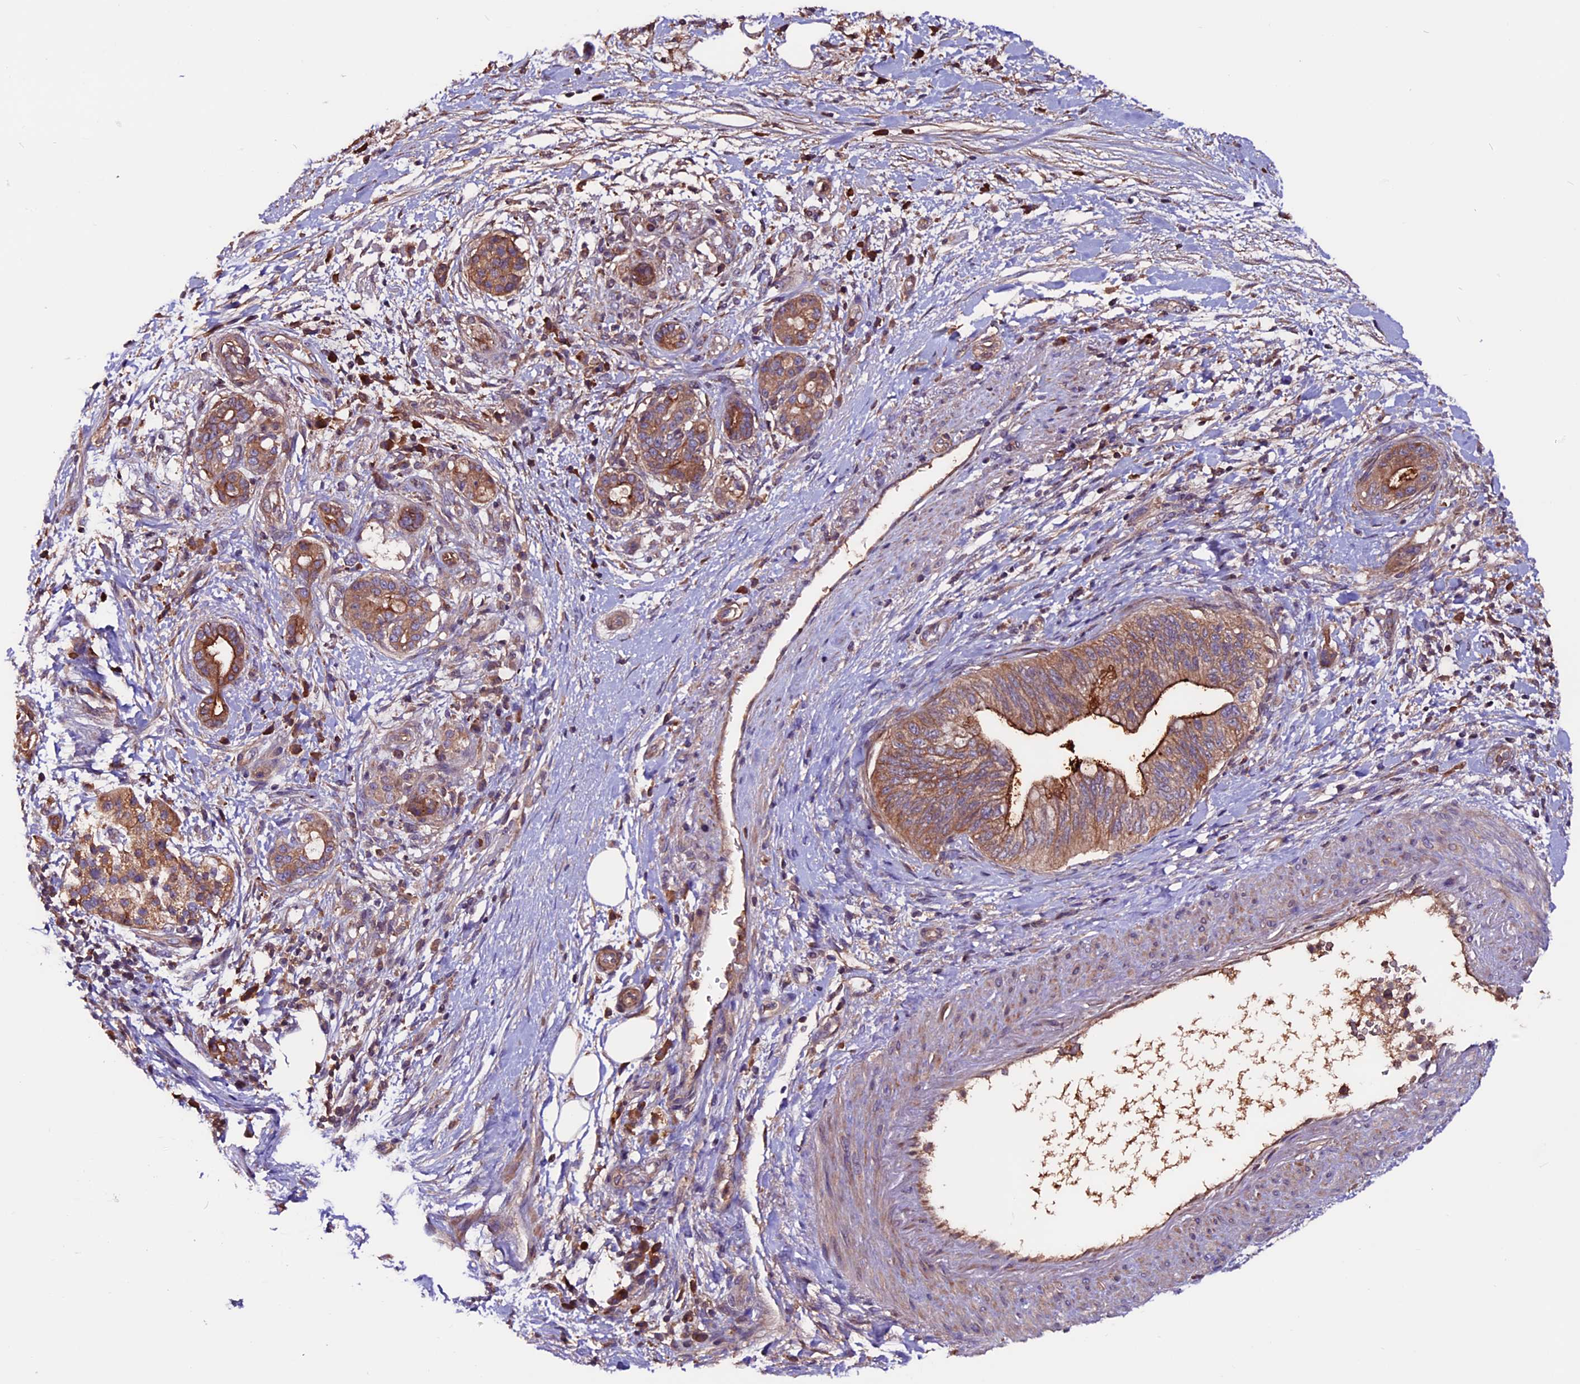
{"staining": {"intensity": "moderate", "quantity": ">75%", "location": "cytoplasmic/membranous"}, "tissue": "pancreatic cancer", "cell_type": "Tumor cells", "image_type": "cancer", "snomed": [{"axis": "morphology", "description": "Adenocarcinoma, NOS"}, {"axis": "topography", "description": "Pancreas"}], "caption": "The photomicrograph demonstrates immunohistochemical staining of pancreatic adenocarcinoma. There is moderate cytoplasmic/membranous positivity is appreciated in about >75% of tumor cells. The protein is shown in brown color, while the nuclei are stained blue.", "gene": "ZNF598", "patient": {"sex": "female", "age": 73}}